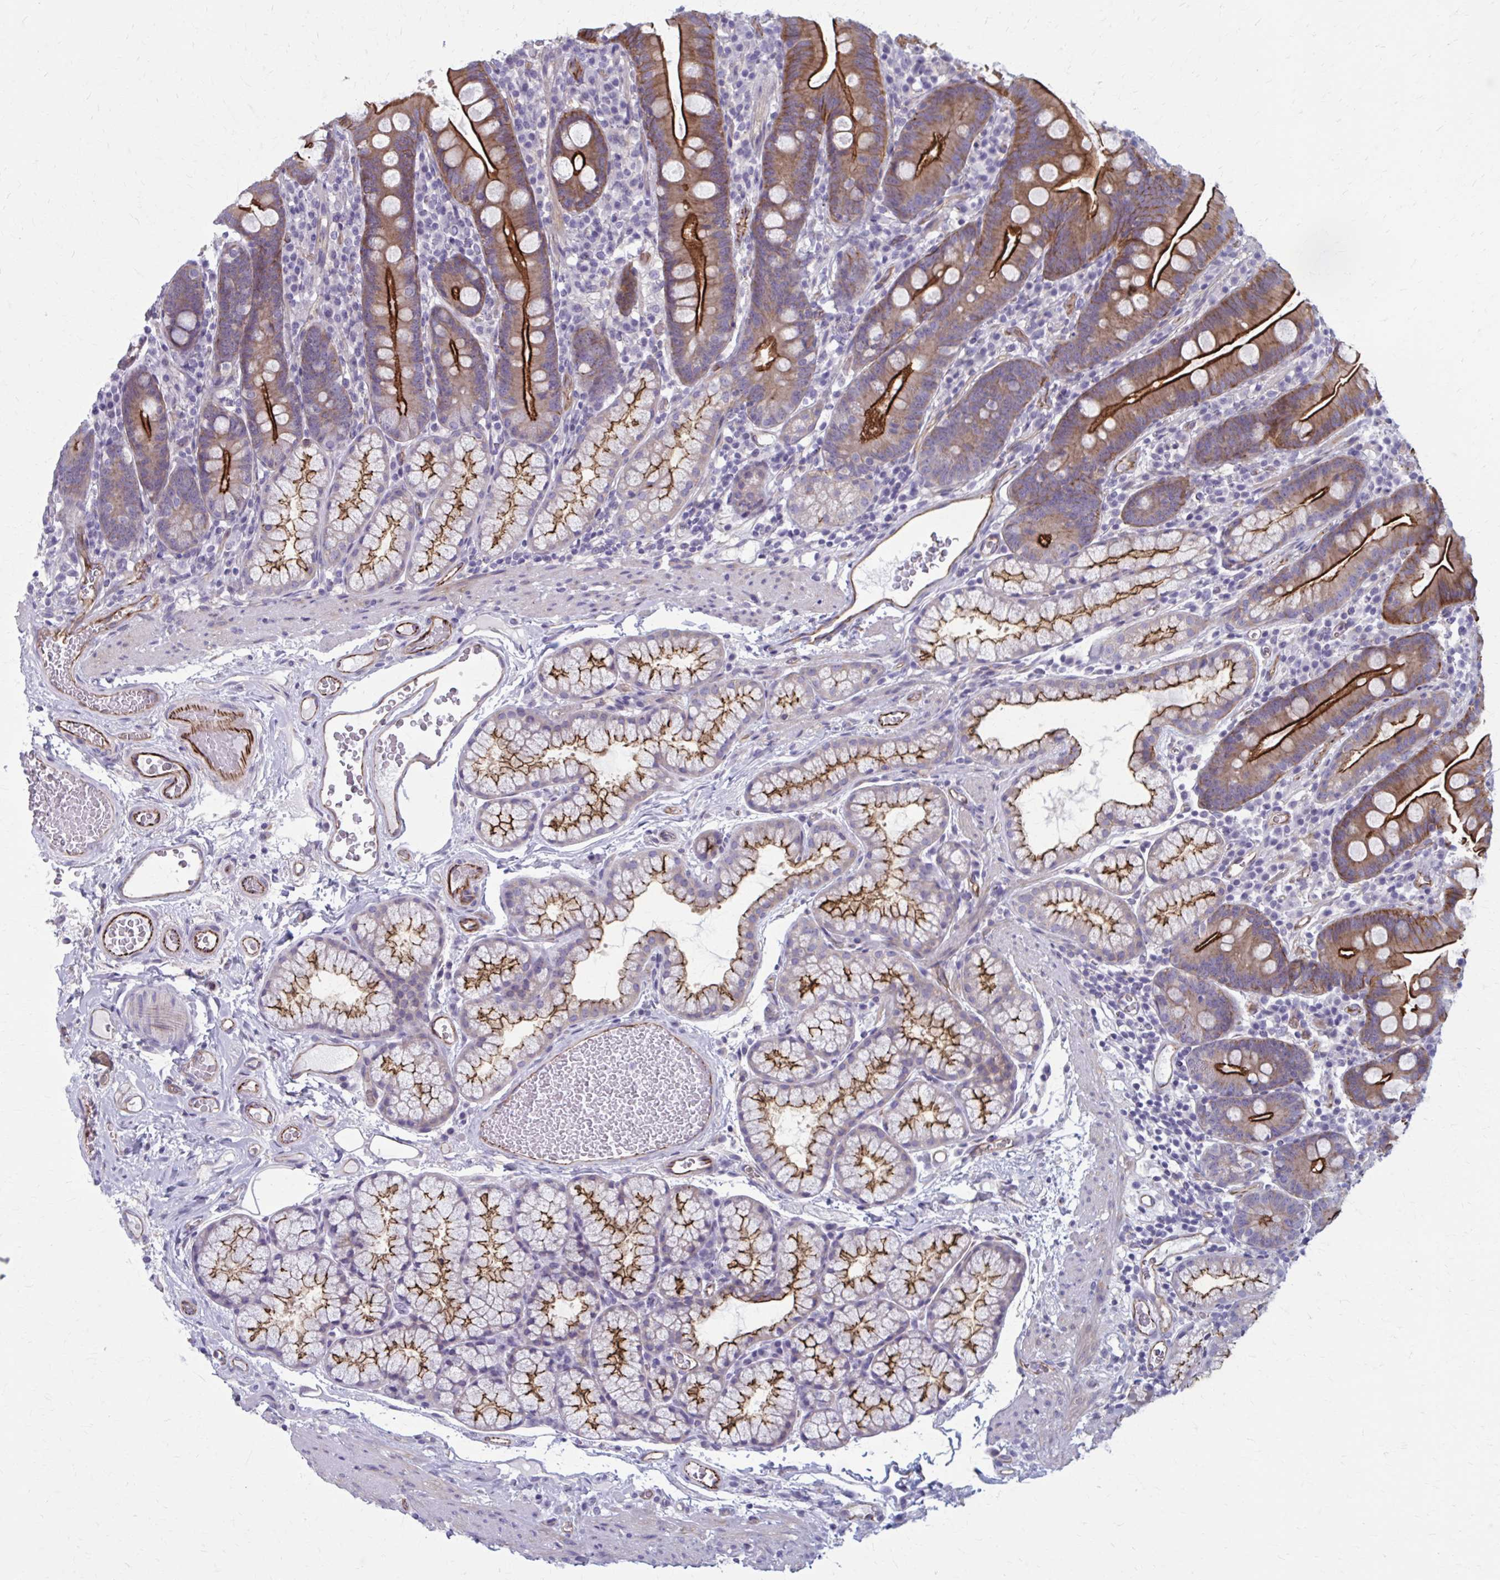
{"staining": {"intensity": "strong", "quantity": ">75%", "location": "cytoplasmic/membranous"}, "tissue": "duodenum", "cell_type": "Glandular cells", "image_type": "normal", "snomed": [{"axis": "morphology", "description": "Normal tissue, NOS"}, {"axis": "topography", "description": "Duodenum"}], "caption": "High-magnification brightfield microscopy of normal duodenum stained with DAB (brown) and counterstained with hematoxylin (blue). glandular cells exhibit strong cytoplasmic/membranous expression is seen in approximately>75% of cells. (IHC, brightfield microscopy, high magnification).", "gene": "ZDHHC7", "patient": {"sex": "female", "age": 67}}